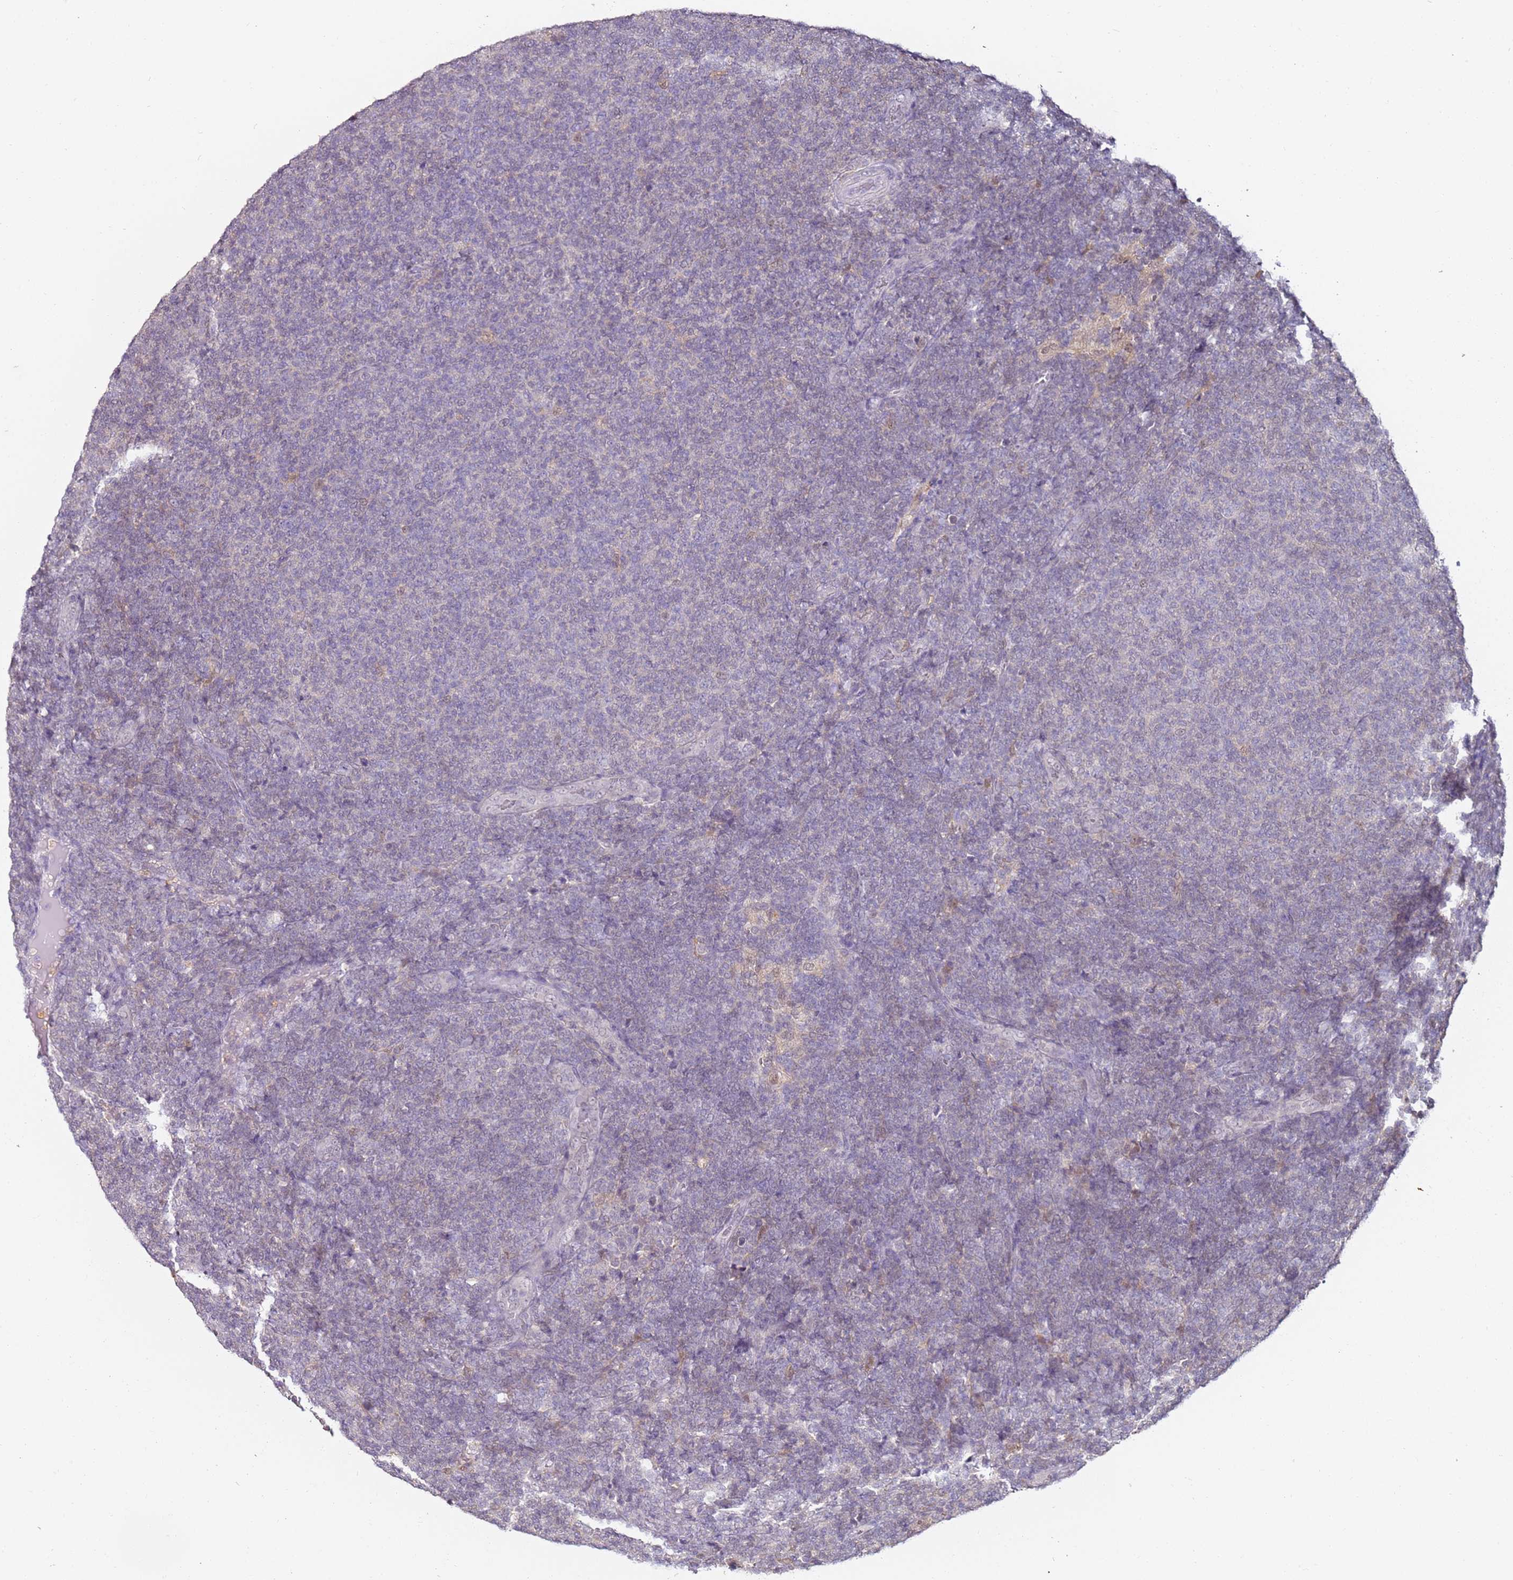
{"staining": {"intensity": "negative", "quantity": "none", "location": "none"}, "tissue": "lymphoma", "cell_type": "Tumor cells", "image_type": "cancer", "snomed": [{"axis": "morphology", "description": "Malignant lymphoma, non-Hodgkin's type, Low grade"}, {"axis": "topography", "description": "Lymph node"}], "caption": "Immunohistochemistry (IHC) of human lymphoma displays no positivity in tumor cells.", "gene": "MDH1", "patient": {"sex": "male", "age": 66}}